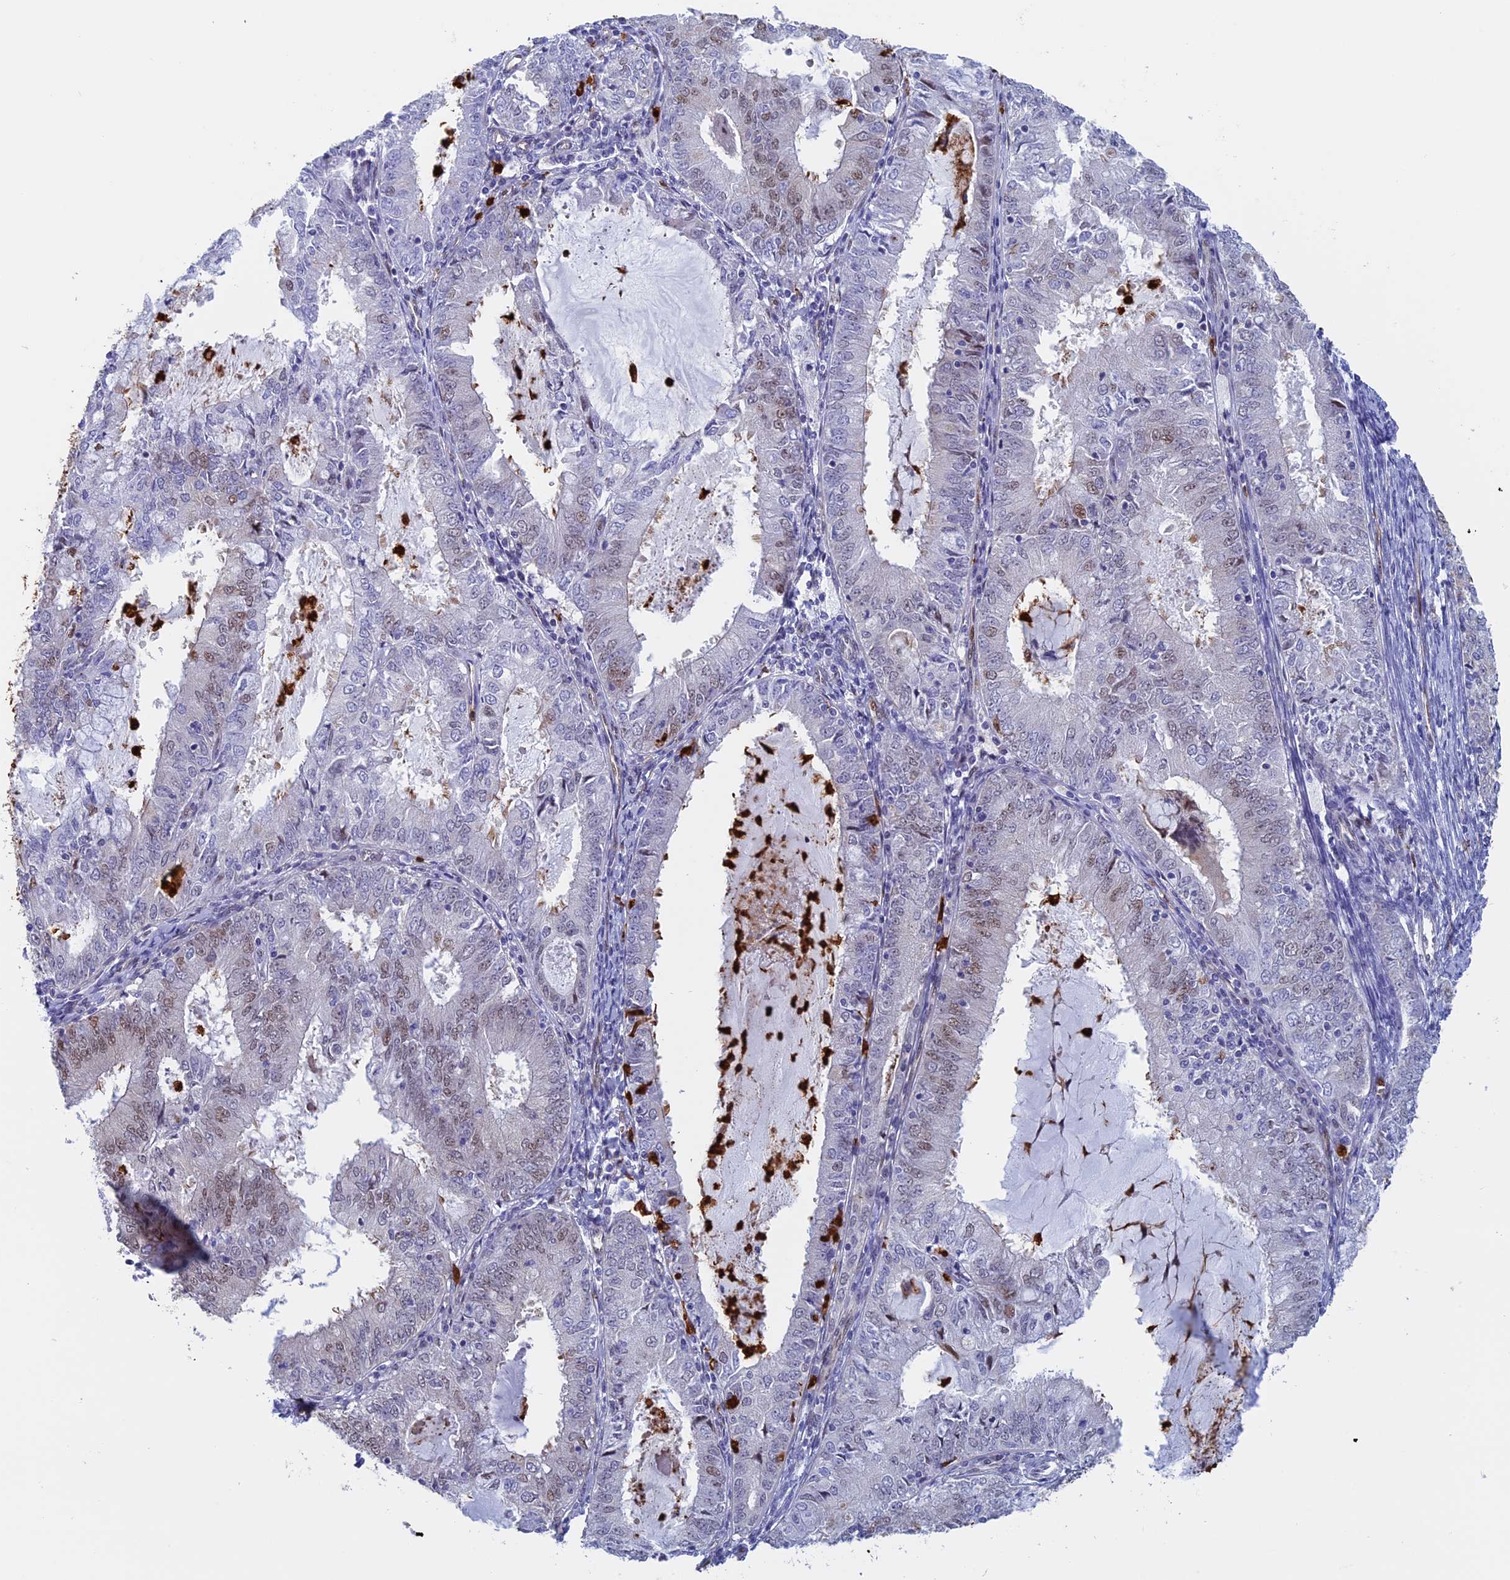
{"staining": {"intensity": "weak", "quantity": "<25%", "location": "nuclear"}, "tissue": "endometrial cancer", "cell_type": "Tumor cells", "image_type": "cancer", "snomed": [{"axis": "morphology", "description": "Adenocarcinoma, NOS"}, {"axis": "topography", "description": "Endometrium"}], "caption": "Tumor cells show no significant expression in adenocarcinoma (endometrial).", "gene": "SLC26A1", "patient": {"sex": "female", "age": 57}}